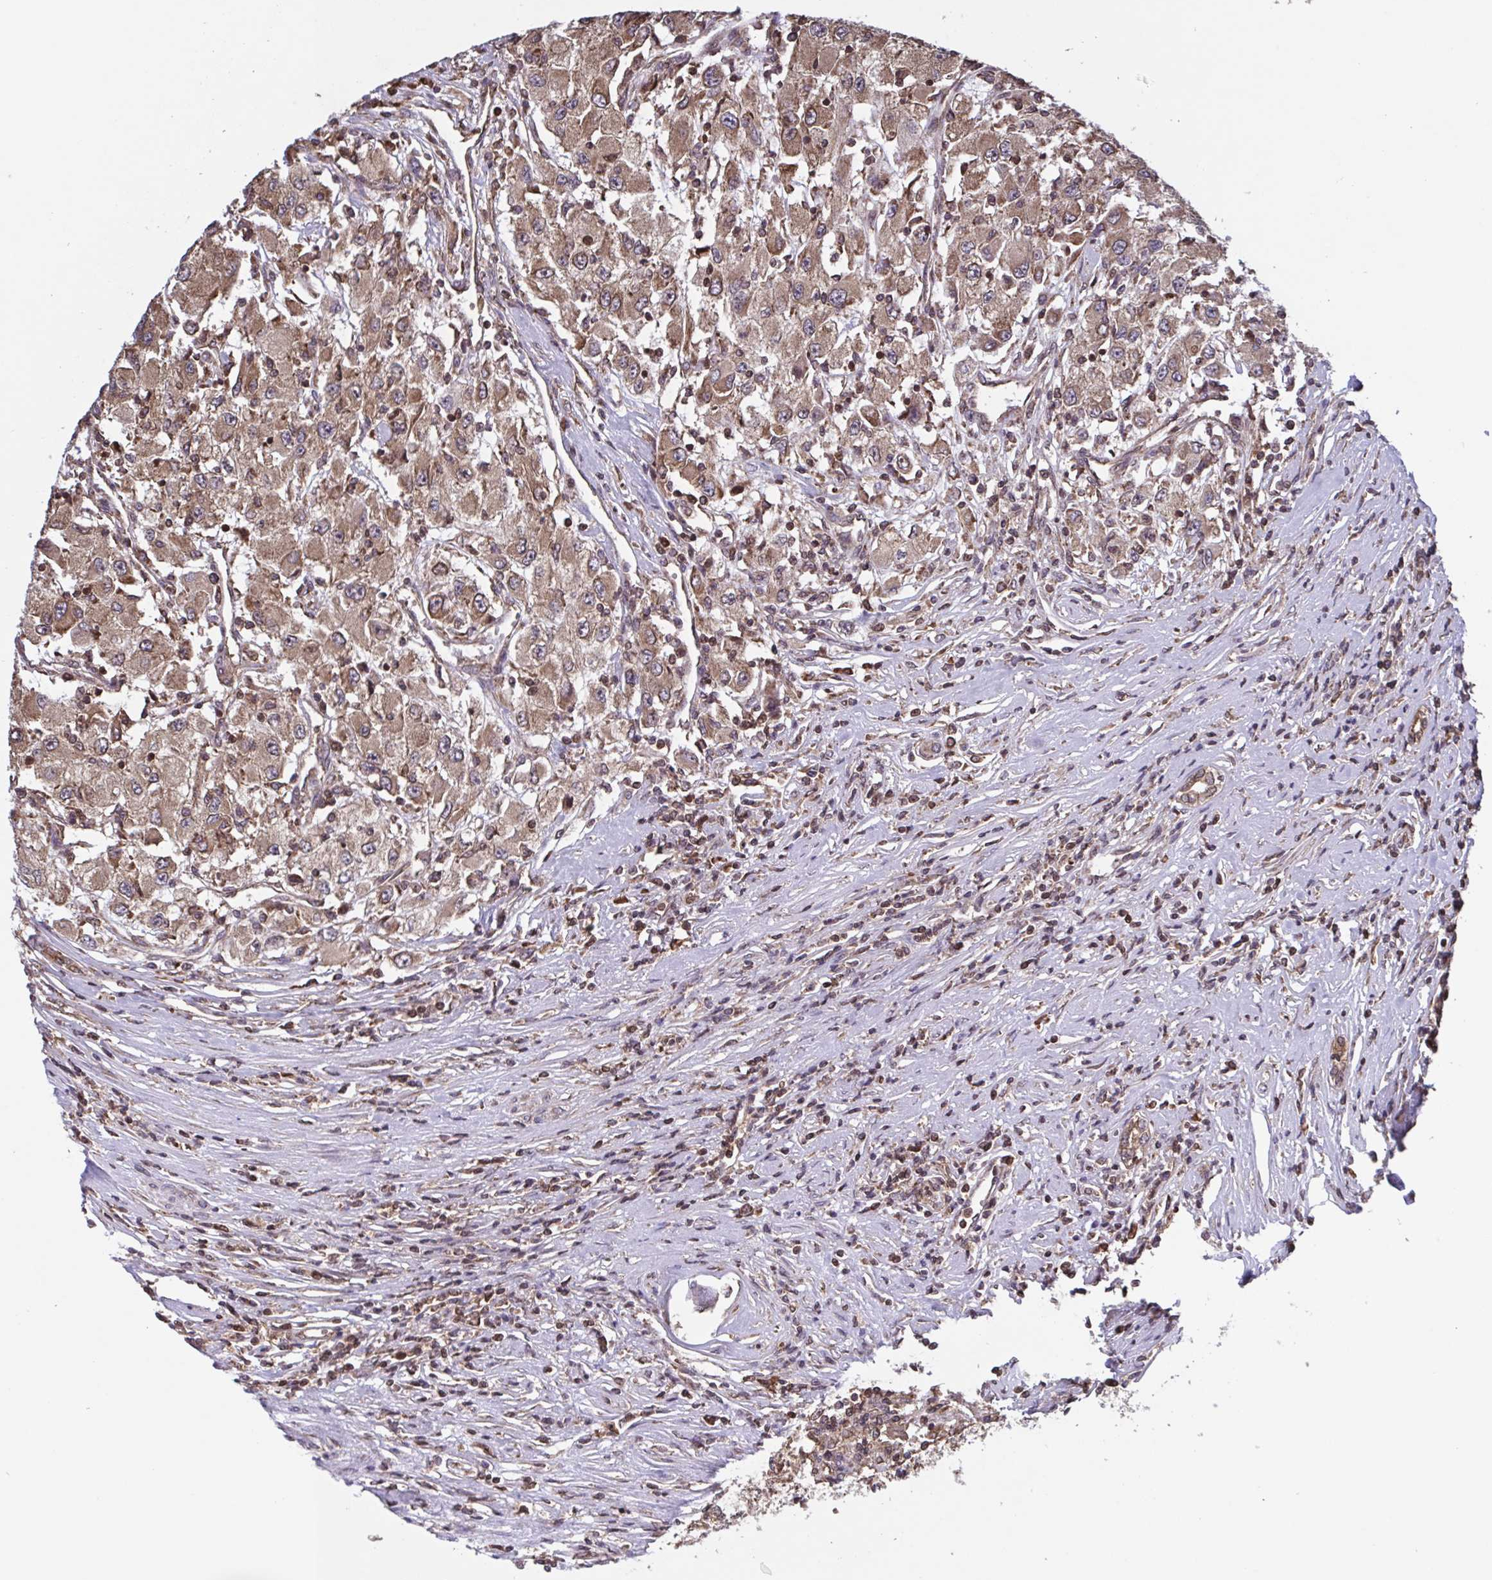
{"staining": {"intensity": "moderate", "quantity": ">75%", "location": "cytoplasmic/membranous"}, "tissue": "renal cancer", "cell_type": "Tumor cells", "image_type": "cancer", "snomed": [{"axis": "morphology", "description": "Adenocarcinoma, NOS"}, {"axis": "topography", "description": "Kidney"}], "caption": "Immunohistochemical staining of human adenocarcinoma (renal) reveals medium levels of moderate cytoplasmic/membranous expression in about >75% of tumor cells.", "gene": "SEC63", "patient": {"sex": "female", "age": 67}}